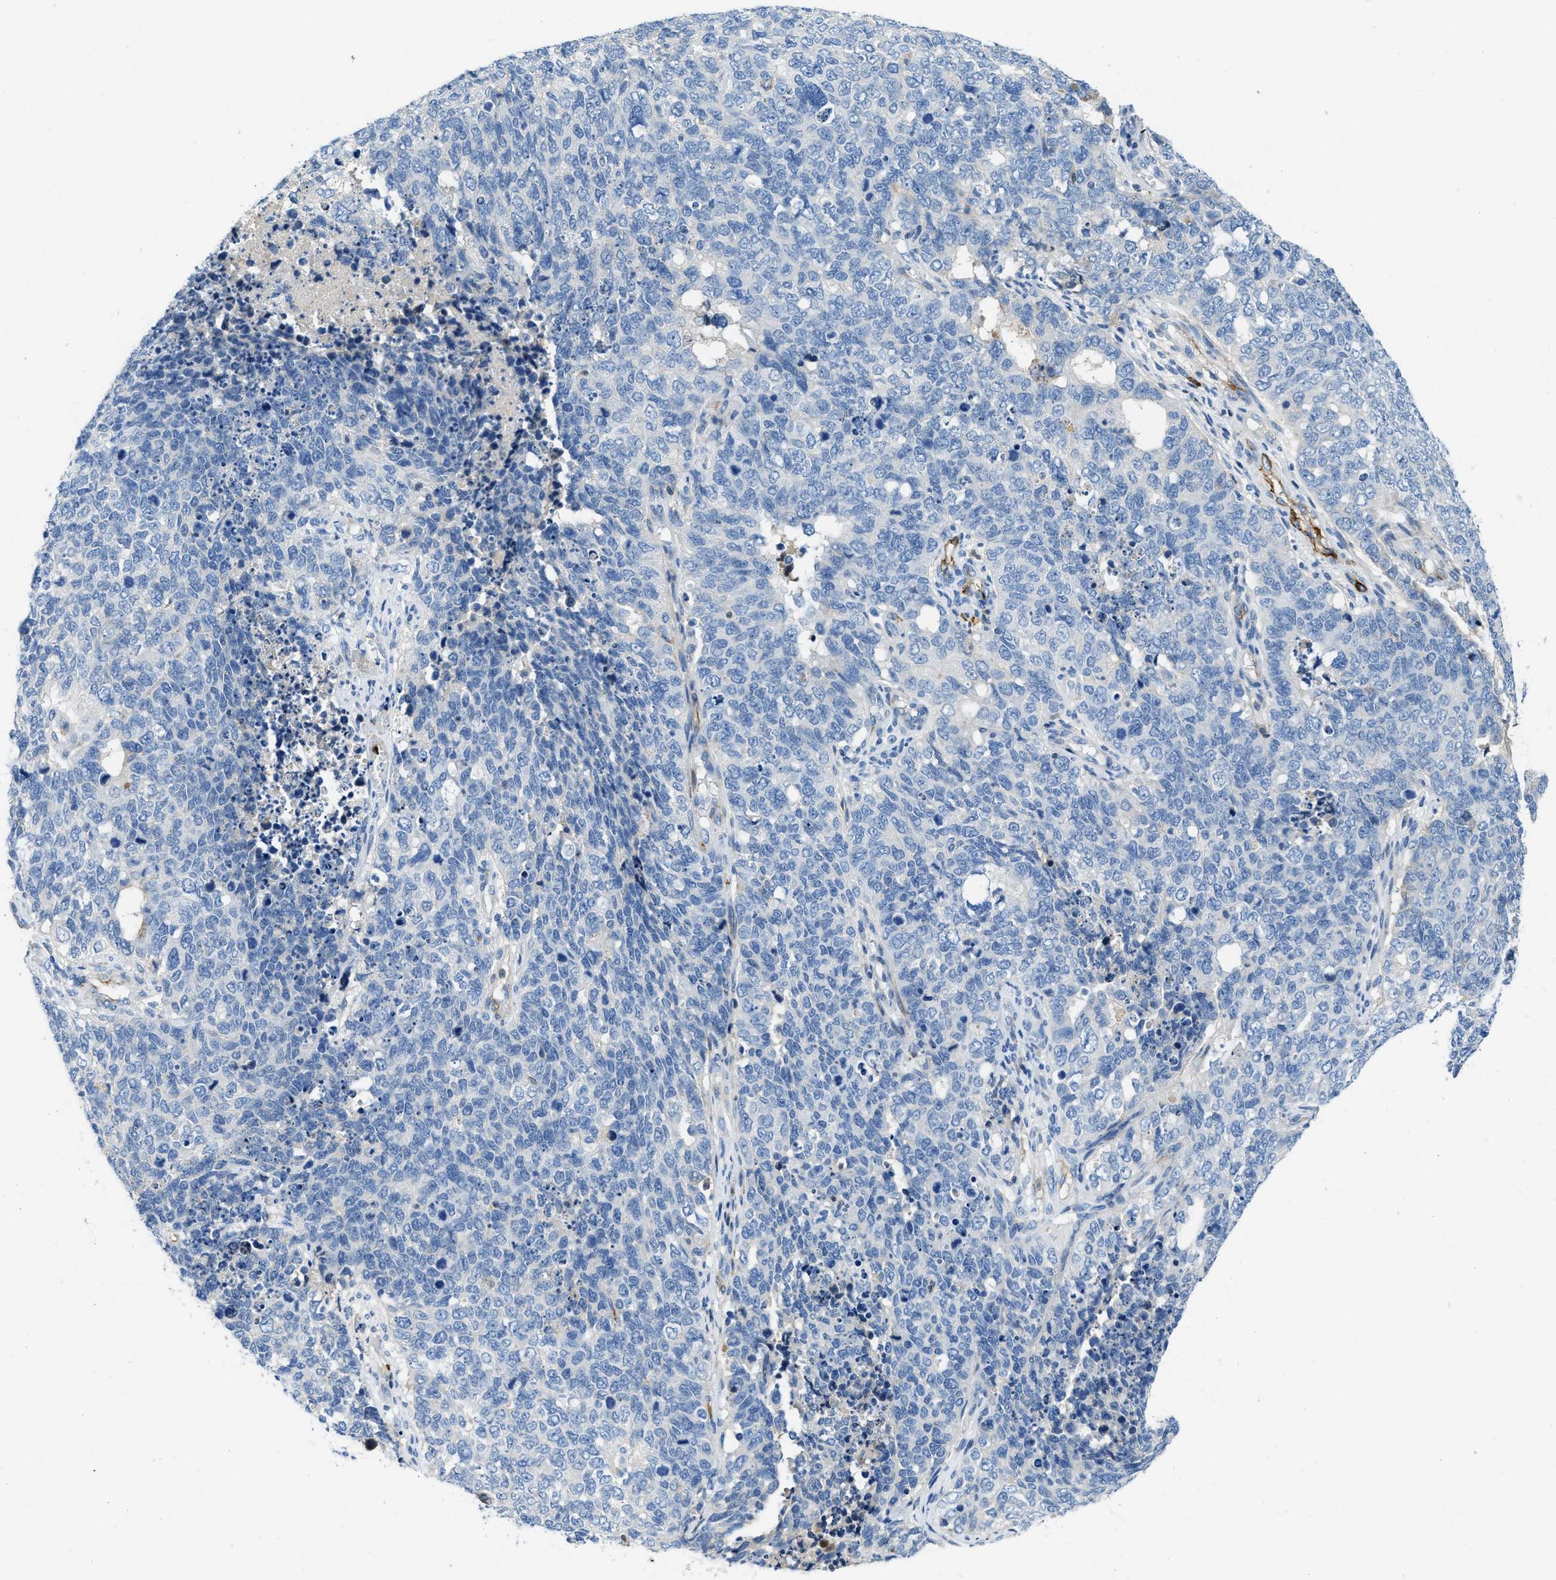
{"staining": {"intensity": "negative", "quantity": "none", "location": "none"}, "tissue": "cervical cancer", "cell_type": "Tumor cells", "image_type": "cancer", "snomed": [{"axis": "morphology", "description": "Squamous cell carcinoma, NOS"}, {"axis": "topography", "description": "Cervix"}], "caption": "IHC of cervical cancer (squamous cell carcinoma) displays no expression in tumor cells.", "gene": "SPEG", "patient": {"sex": "female", "age": 63}}